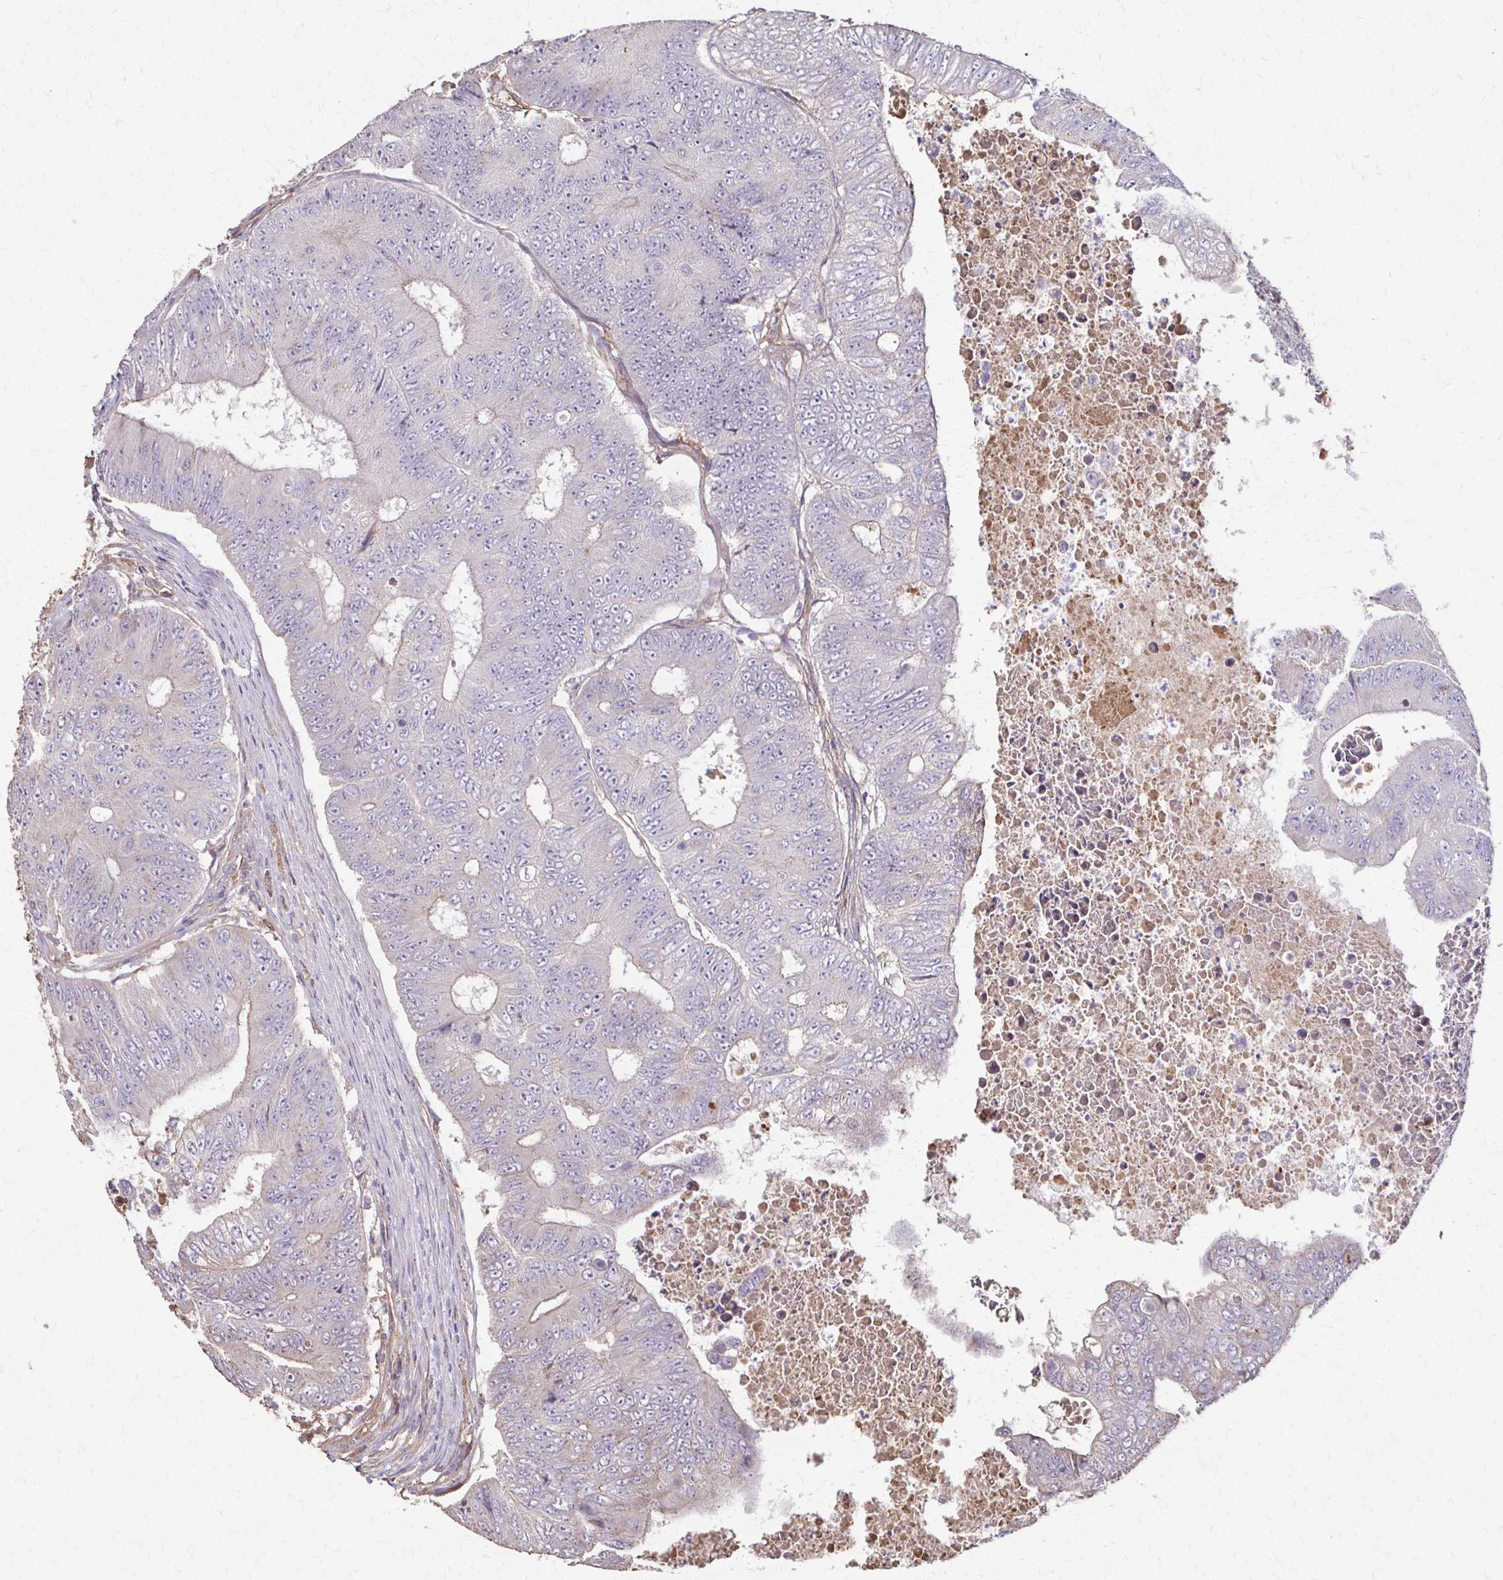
{"staining": {"intensity": "negative", "quantity": "none", "location": "none"}, "tissue": "colorectal cancer", "cell_type": "Tumor cells", "image_type": "cancer", "snomed": [{"axis": "morphology", "description": "Adenocarcinoma, NOS"}, {"axis": "topography", "description": "Colon"}], "caption": "Immunohistochemical staining of colorectal cancer (adenocarcinoma) shows no significant expression in tumor cells.", "gene": "IL18BP", "patient": {"sex": "female", "age": 48}}